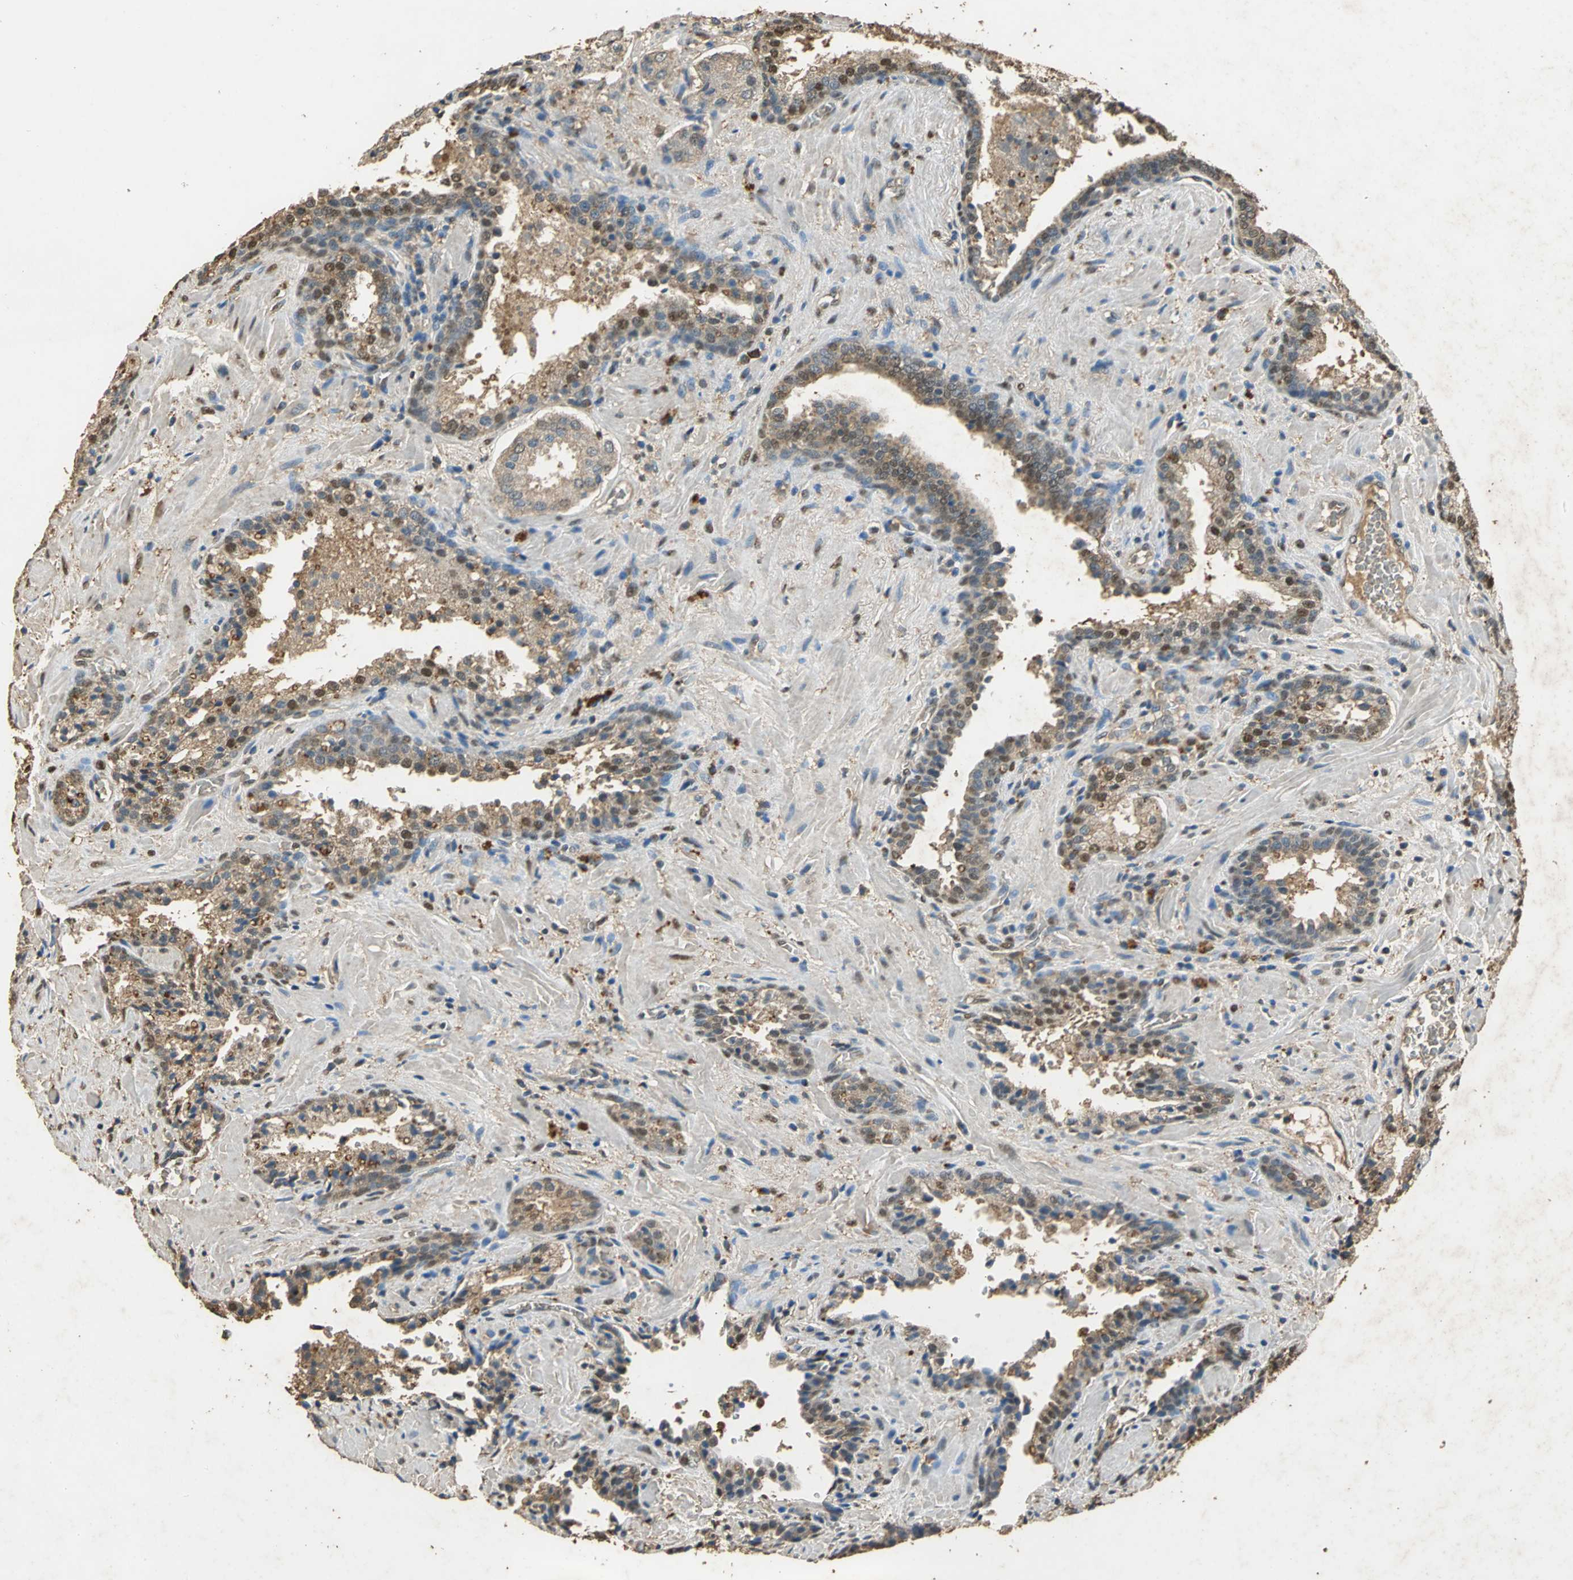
{"staining": {"intensity": "moderate", "quantity": ">75%", "location": "cytoplasmic/membranous"}, "tissue": "prostate cancer", "cell_type": "Tumor cells", "image_type": "cancer", "snomed": [{"axis": "morphology", "description": "Adenocarcinoma, High grade"}, {"axis": "topography", "description": "Prostate"}], "caption": "High-power microscopy captured an immunohistochemistry micrograph of prostate cancer, revealing moderate cytoplasmic/membranous positivity in approximately >75% of tumor cells.", "gene": "GAPDH", "patient": {"sex": "male", "age": 58}}